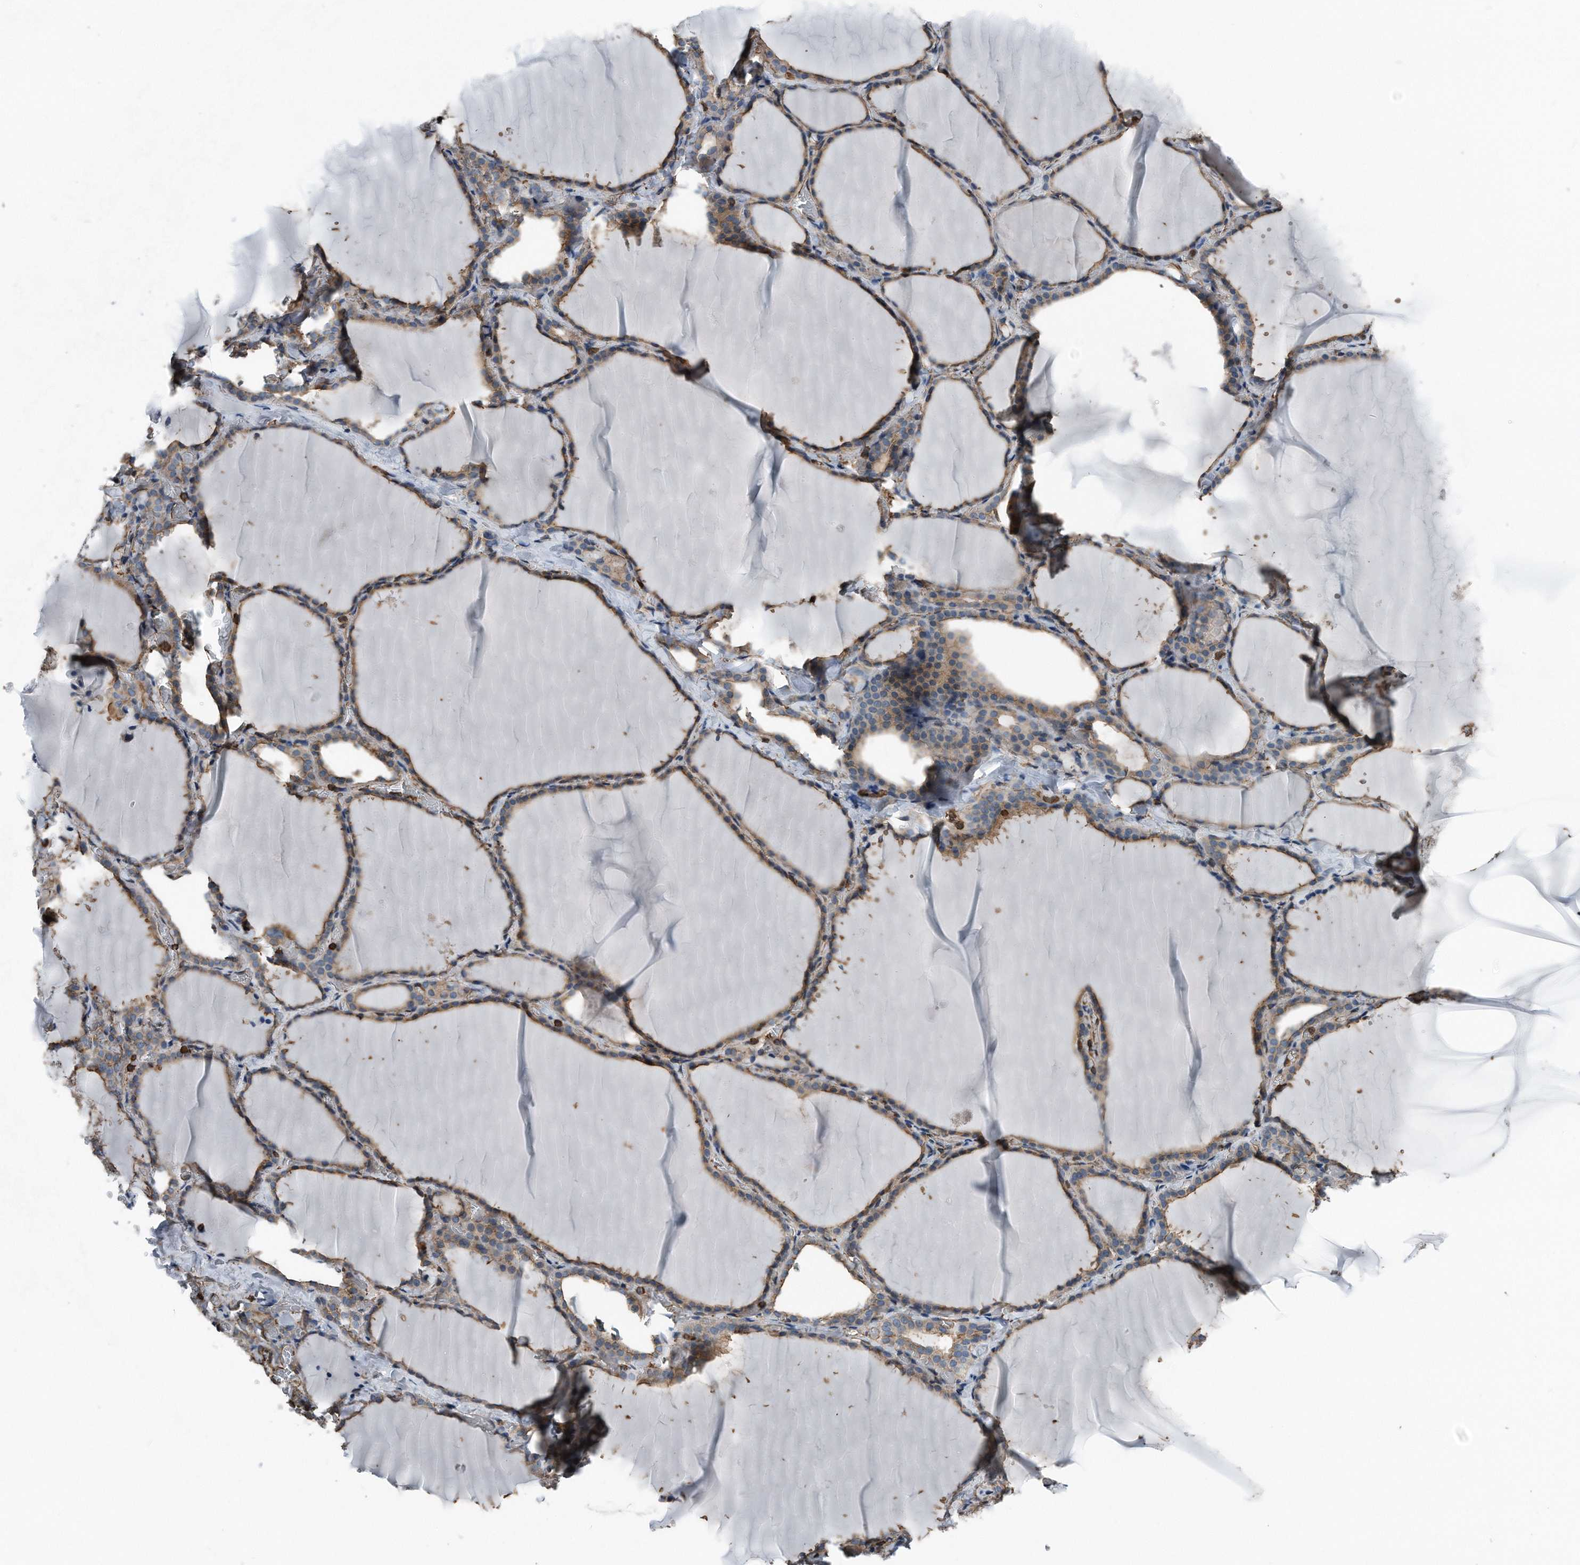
{"staining": {"intensity": "moderate", "quantity": "25%-75%", "location": "cytoplasmic/membranous"}, "tissue": "thyroid gland", "cell_type": "Glandular cells", "image_type": "normal", "snomed": [{"axis": "morphology", "description": "Normal tissue, NOS"}, {"axis": "topography", "description": "Thyroid gland"}], "caption": "Brown immunohistochemical staining in unremarkable human thyroid gland reveals moderate cytoplasmic/membranous expression in about 25%-75% of glandular cells.", "gene": "RSPO3", "patient": {"sex": "female", "age": 22}}